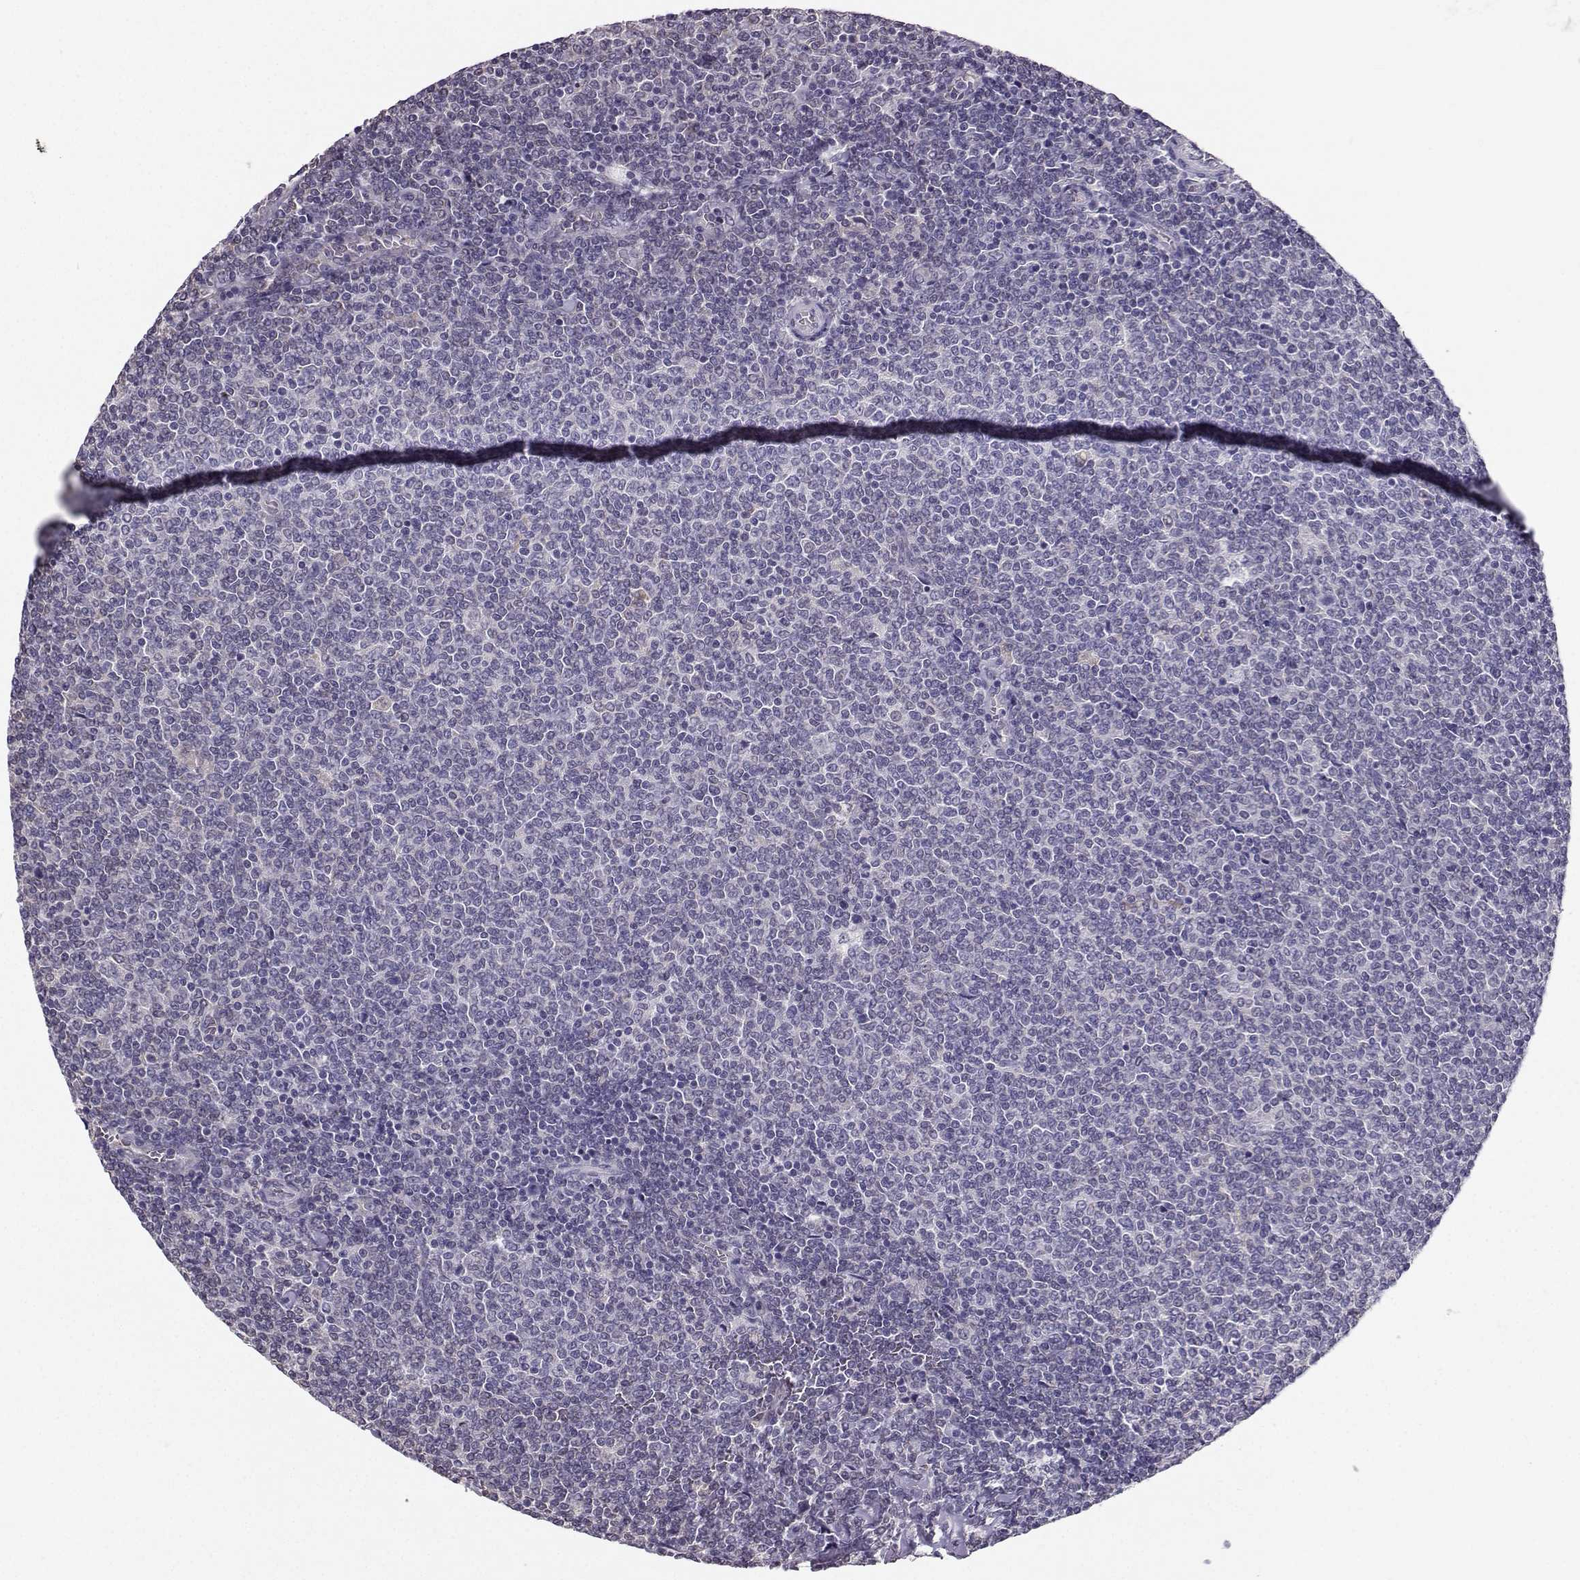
{"staining": {"intensity": "negative", "quantity": "none", "location": "none"}, "tissue": "lymphoma", "cell_type": "Tumor cells", "image_type": "cancer", "snomed": [{"axis": "morphology", "description": "Malignant lymphoma, non-Hodgkin's type, Low grade"}, {"axis": "topography", "description": "Lymph node"}], "caption": "This image is of low-grade malignant lymphoma, non-Hodgkin's type stained with IHC to label a protein in brown with the nuclei are counter-stained blue. There is no positivity in tumor cells. Brightfield microscopy of immunohistochemistry stained with DAB (brown) and hematoxylin (blue), captured at high magnification.", "gene": "TSPYL5", "patient": {"sex": "male", "age": 52}}